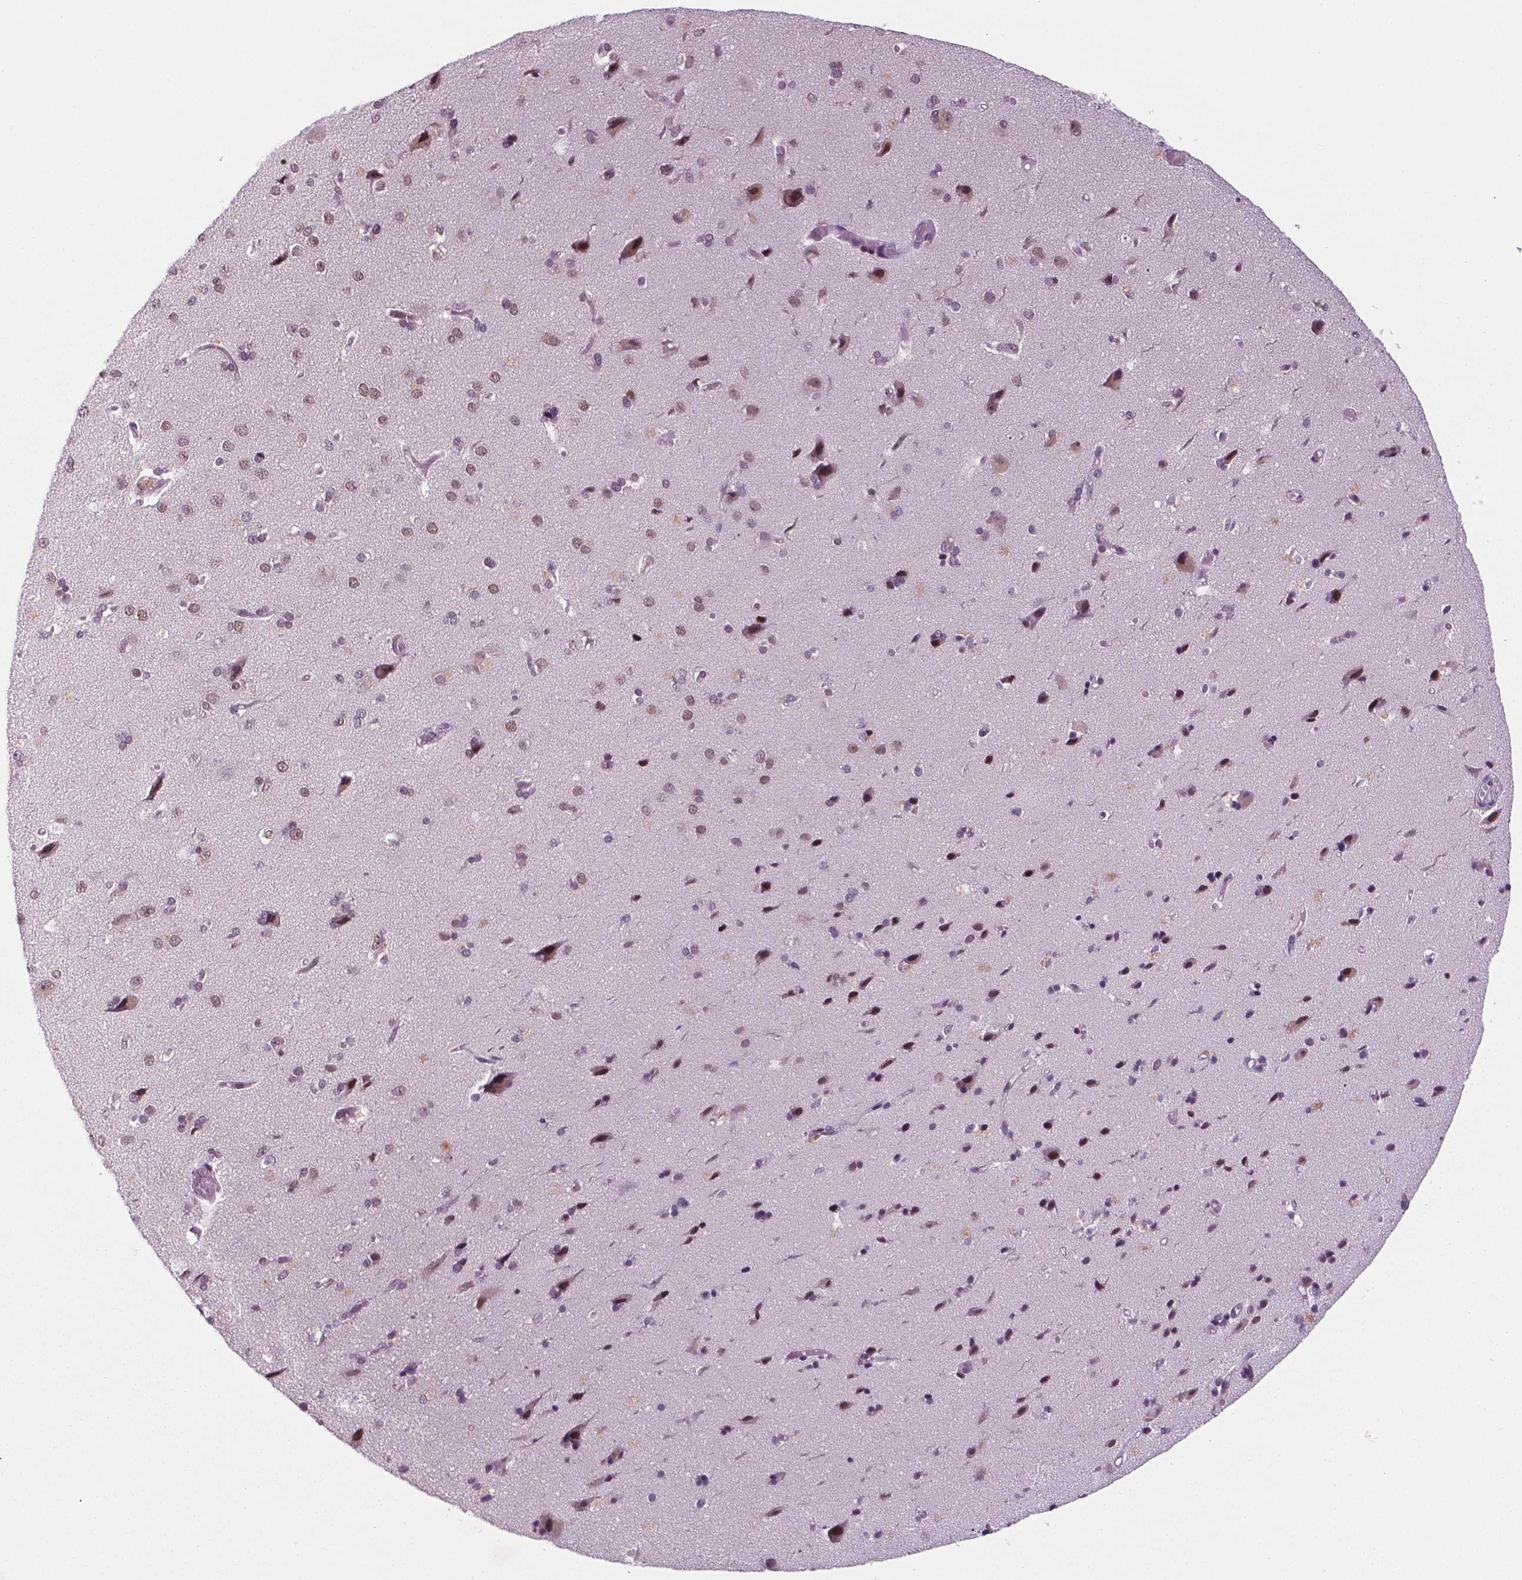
{"staining": {"intensity": "moderate", "quantity": "<25%", "location": "nuclear"}, "tissue": "cerebral cortex", "cell_type": "Endothelial cells", "image_type": "normal", "snomed": [{"axis": "morphology", "description": "Normal tissue, NOS"}, {"axis": "morphology", "description": "Glioma, malignant, High grade"}, {"axis": "topography", "description": "Cerebral cortex"}], "caption": "Immunohistochemistry photomicrograph of benign cerebral cortex stained for a protein (brown), which reveals low levels of moderate nuclear staining in approximately <25% of endothelial cells.", "gene": "PER2", "patient": {"sex": "male", "age": 71}}